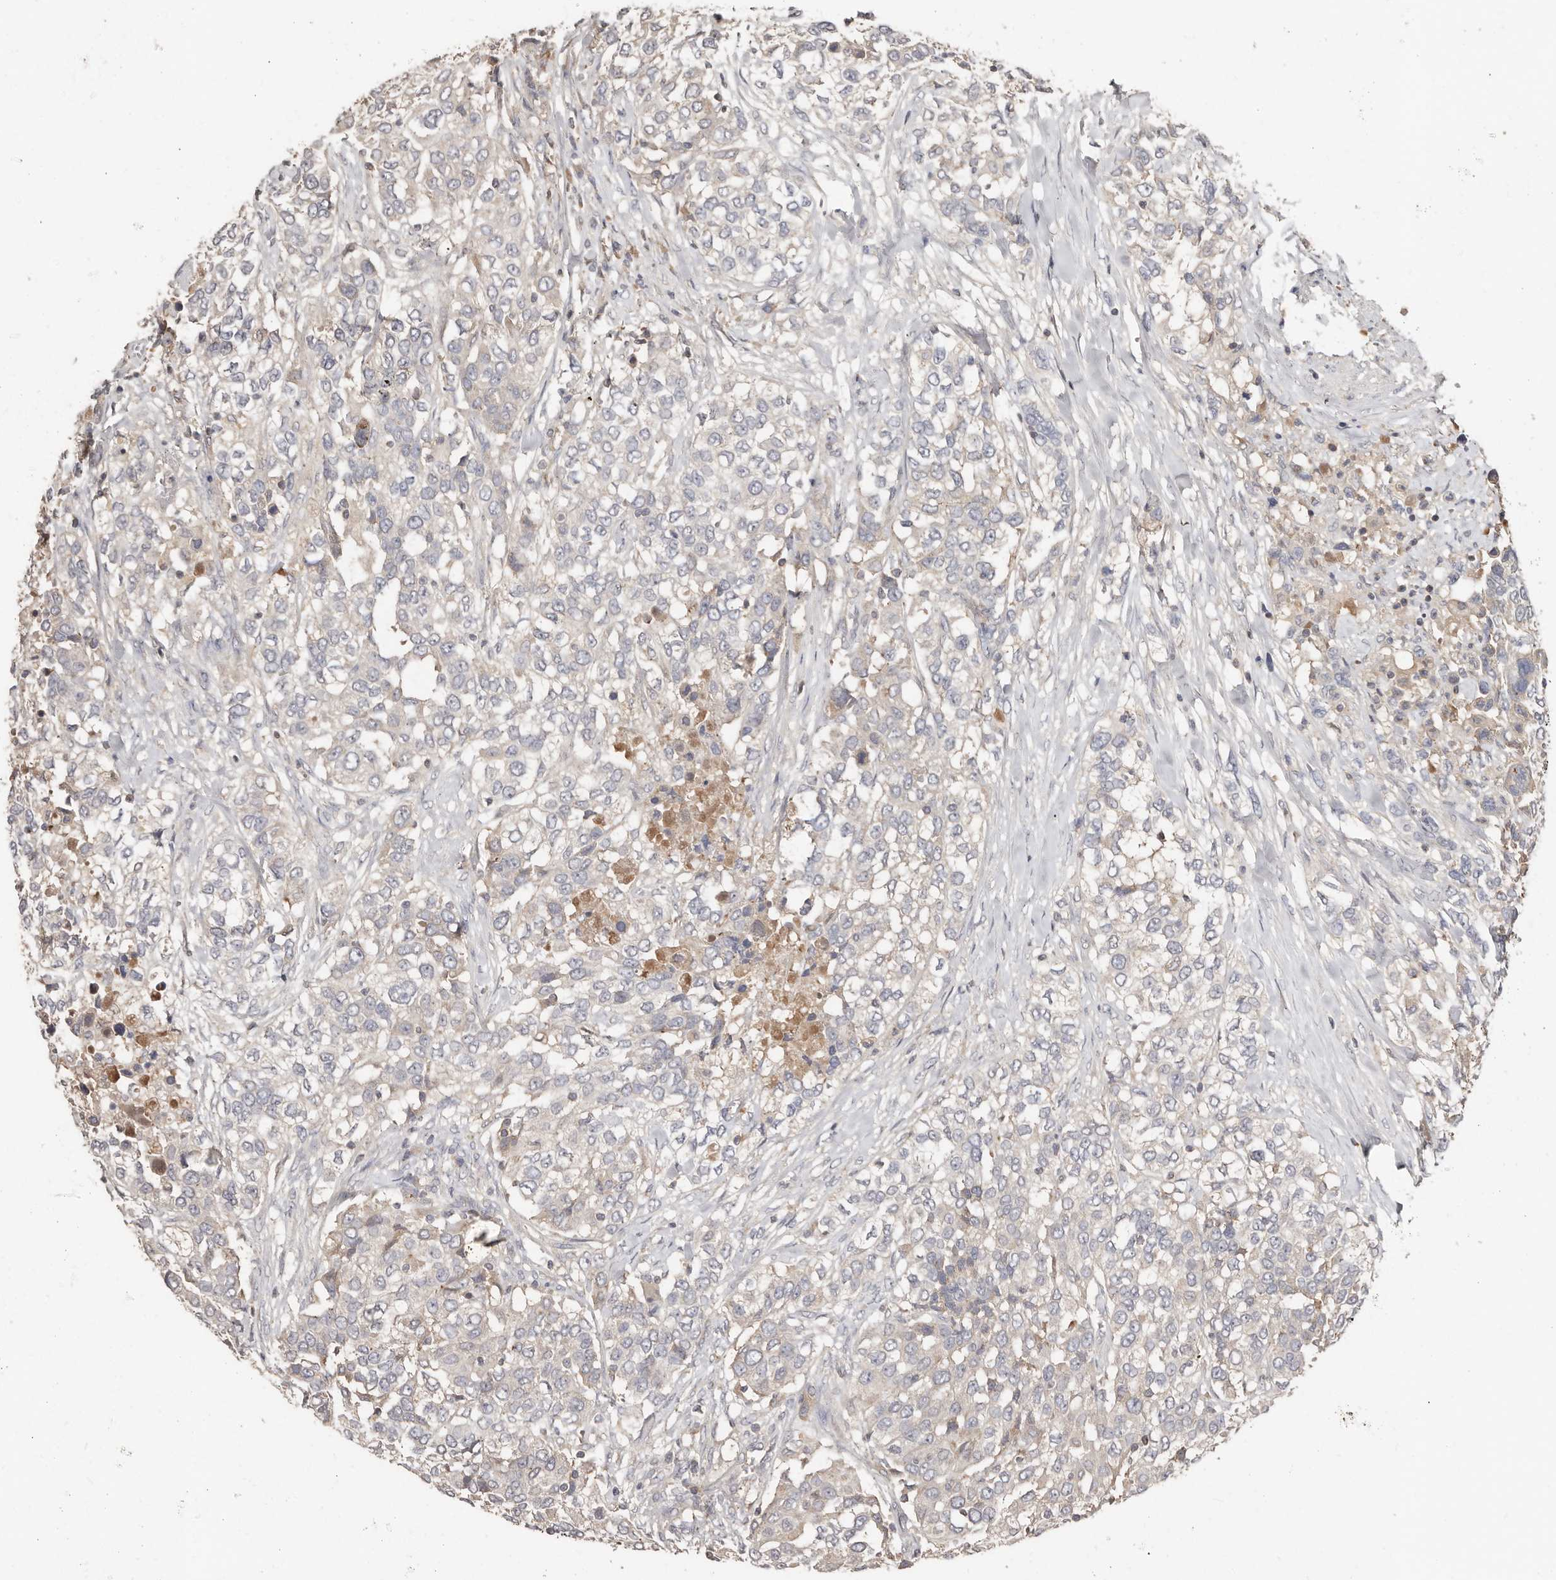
{"staining": {"intensity": "weak", "quantity": "<25%", "location": "cytoplasmic/membranous"}, "tissue": "urothelial cancer", "cell_type": "Tumor cells", "image_type": "cancer", "snomed": [{"axis": "morphology", "description": "Urothelial carcinoma, High grade"}, {"axis": "topography", "description": "Urinary bladder"}], "caption": "IHC image of human urothelial carcinoma (high-grade) stained for a protein (brown), which exhibits no staining in tumor cells. (Brightfield microscopy of DAB (3,3'-diaminobenzidine) immunohistochemistry at high magnification).", "gene": "SLC39A2", "patient": {"sex": "female", "age": 80}}